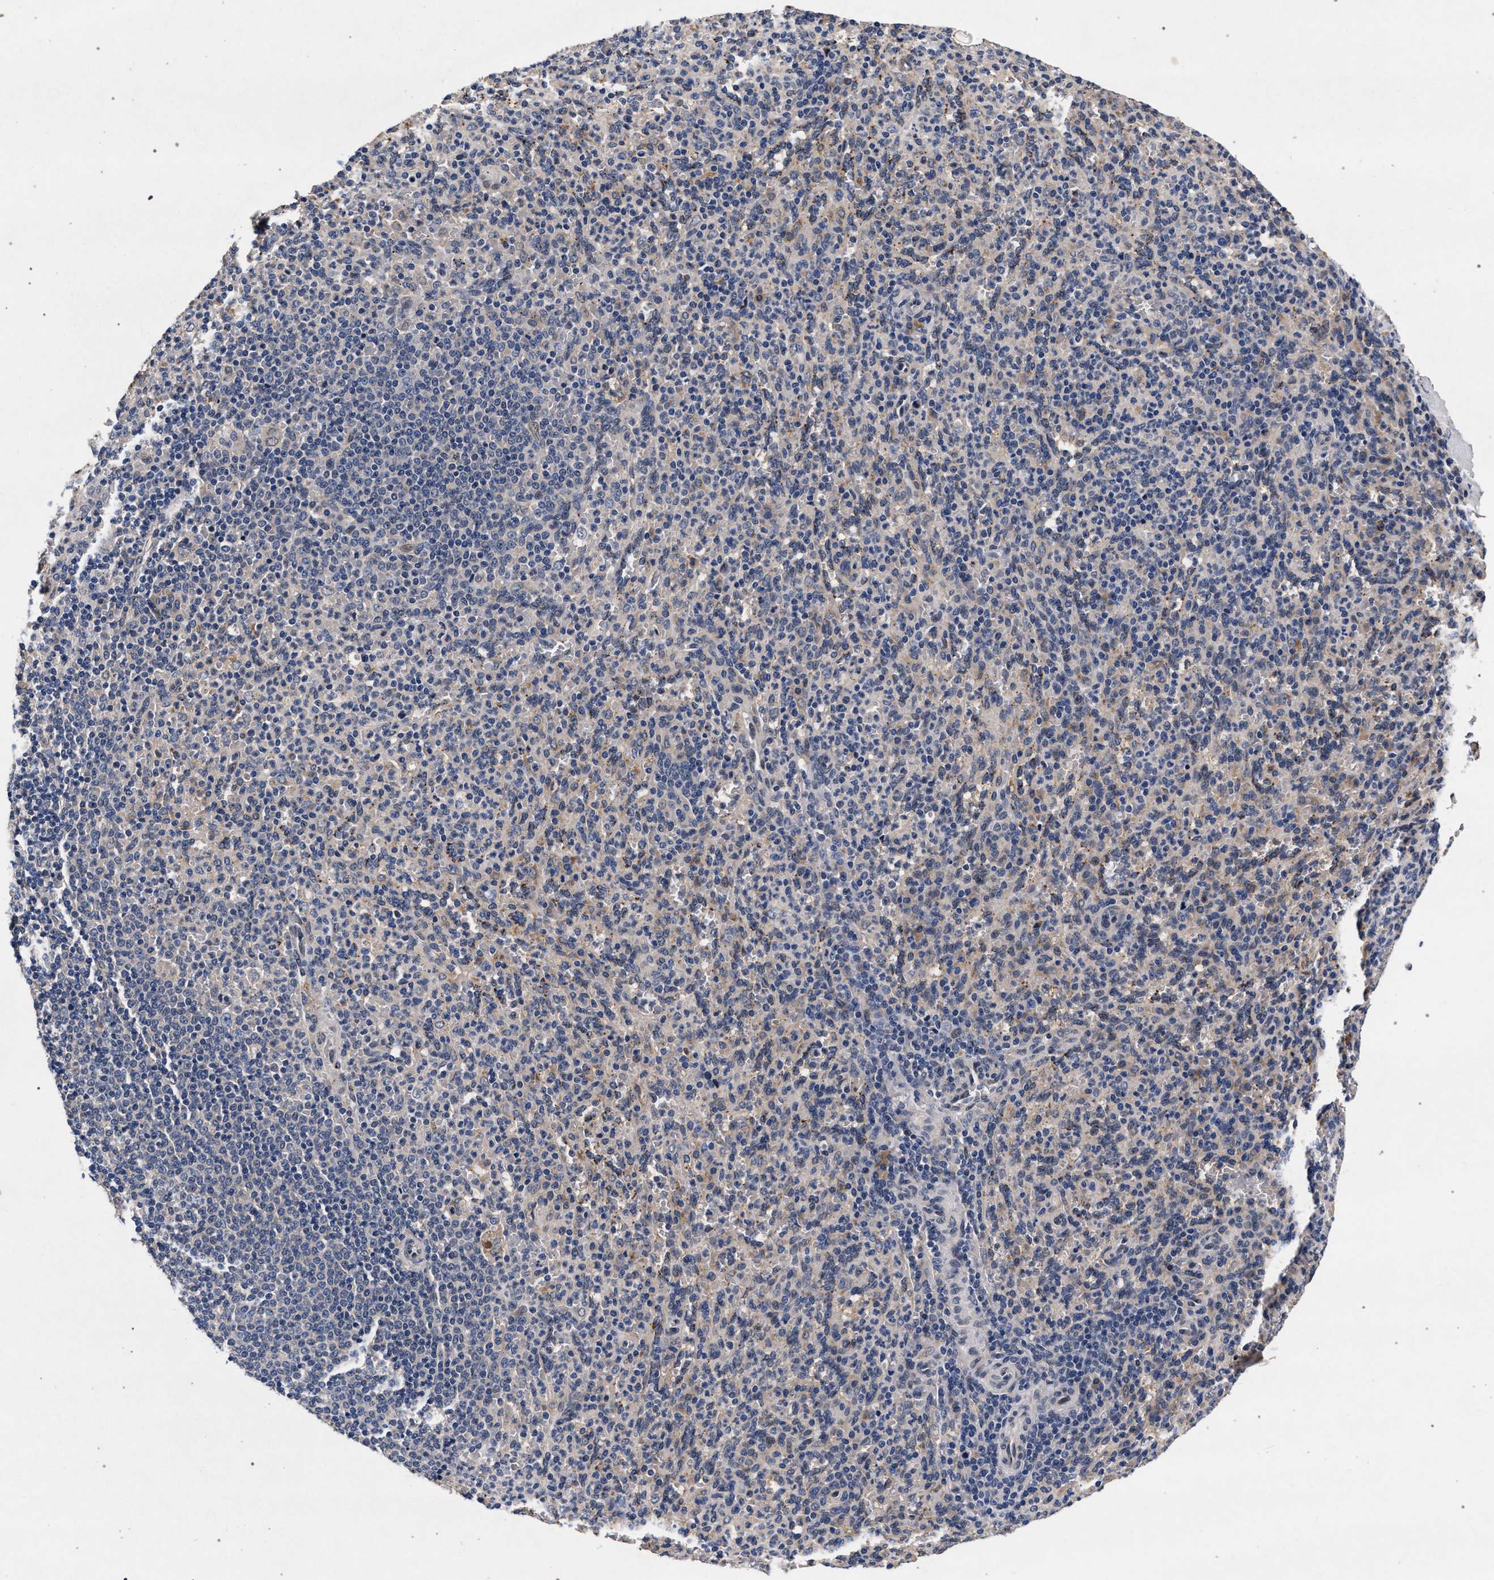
{"staining": {"intensity": "negative", "quantity": "none", "location": "none"}, "tissue": "spleen", "cell_type": "Cells in red pulp", "image_type": "normal", "snomed": [{"axis": "morphology", "description": "Normal tissue, NOS"}, {"axis": "topography", "description": "Spleen"}], "caption": "DAB immunohistochemical staining of benign human spleen shows no significant positivity in cells in red pulp. (DAB (3,3'-diaminobenzidine) immunohistochemistry (IHC) visualized using brightfield microscopy, high magnification).", "gene": "NEK7", "patient": {"sex": "male", "age": 36}}